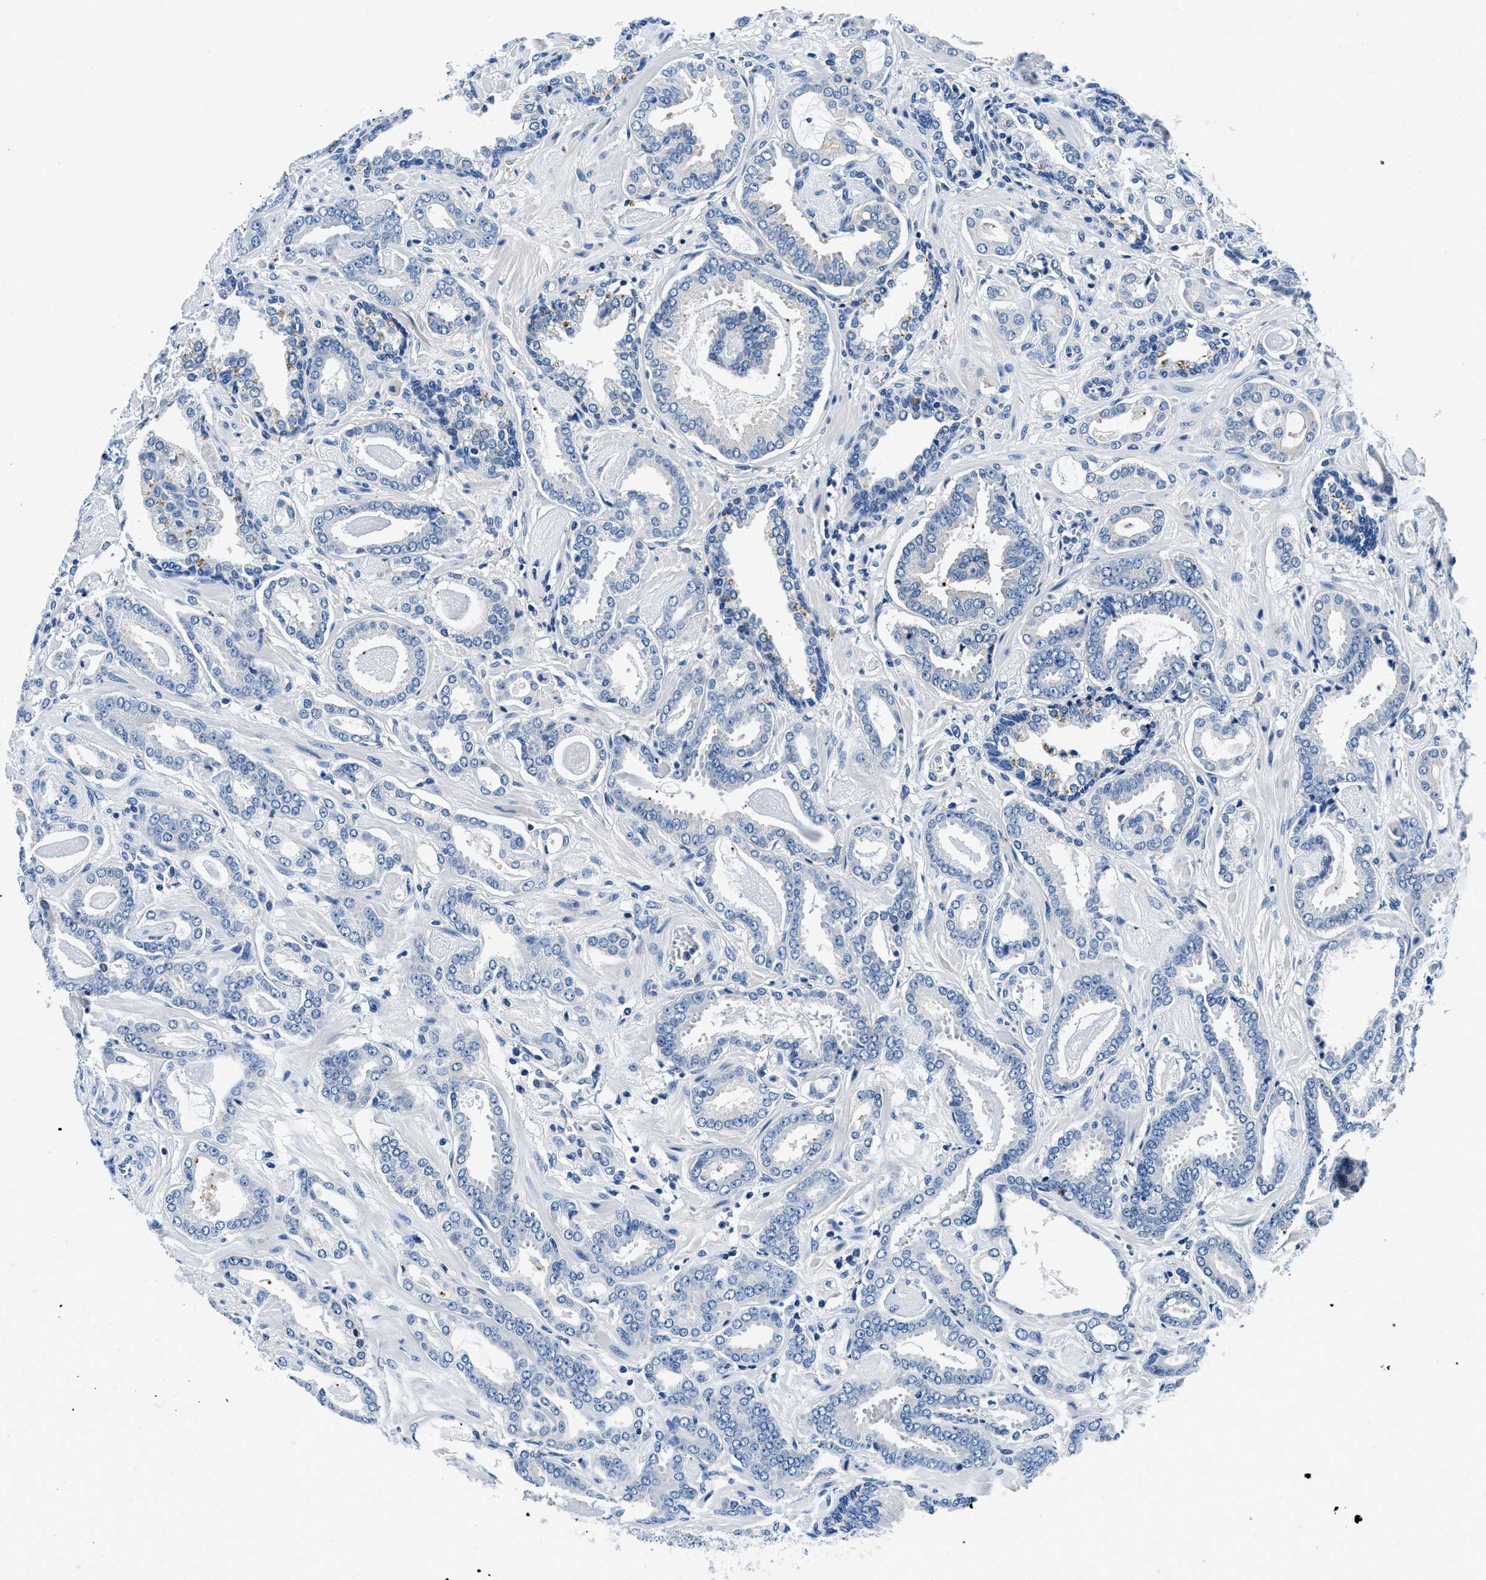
{"staining": {"intensity": "negative", "quantity": "none", "location": "none"}, "tissue": "prostate cancer", "cell_type": "Tumor cells", "image_type": "cancer", "snomed": [{"axis": "morphology", "description": "Adenocarcinoma, Low grade"}, {"axis": "topography", "description": "Prostate"}], "caption": "A high-resolution photomicrograph shows immunohistochemistry staining of prostate cancer (low-grade adenocarcinoma), which reveals no significant expression in tumor cells.", "gene": "ZFAND3", "patient": {"sex": "male", "age": 53}}